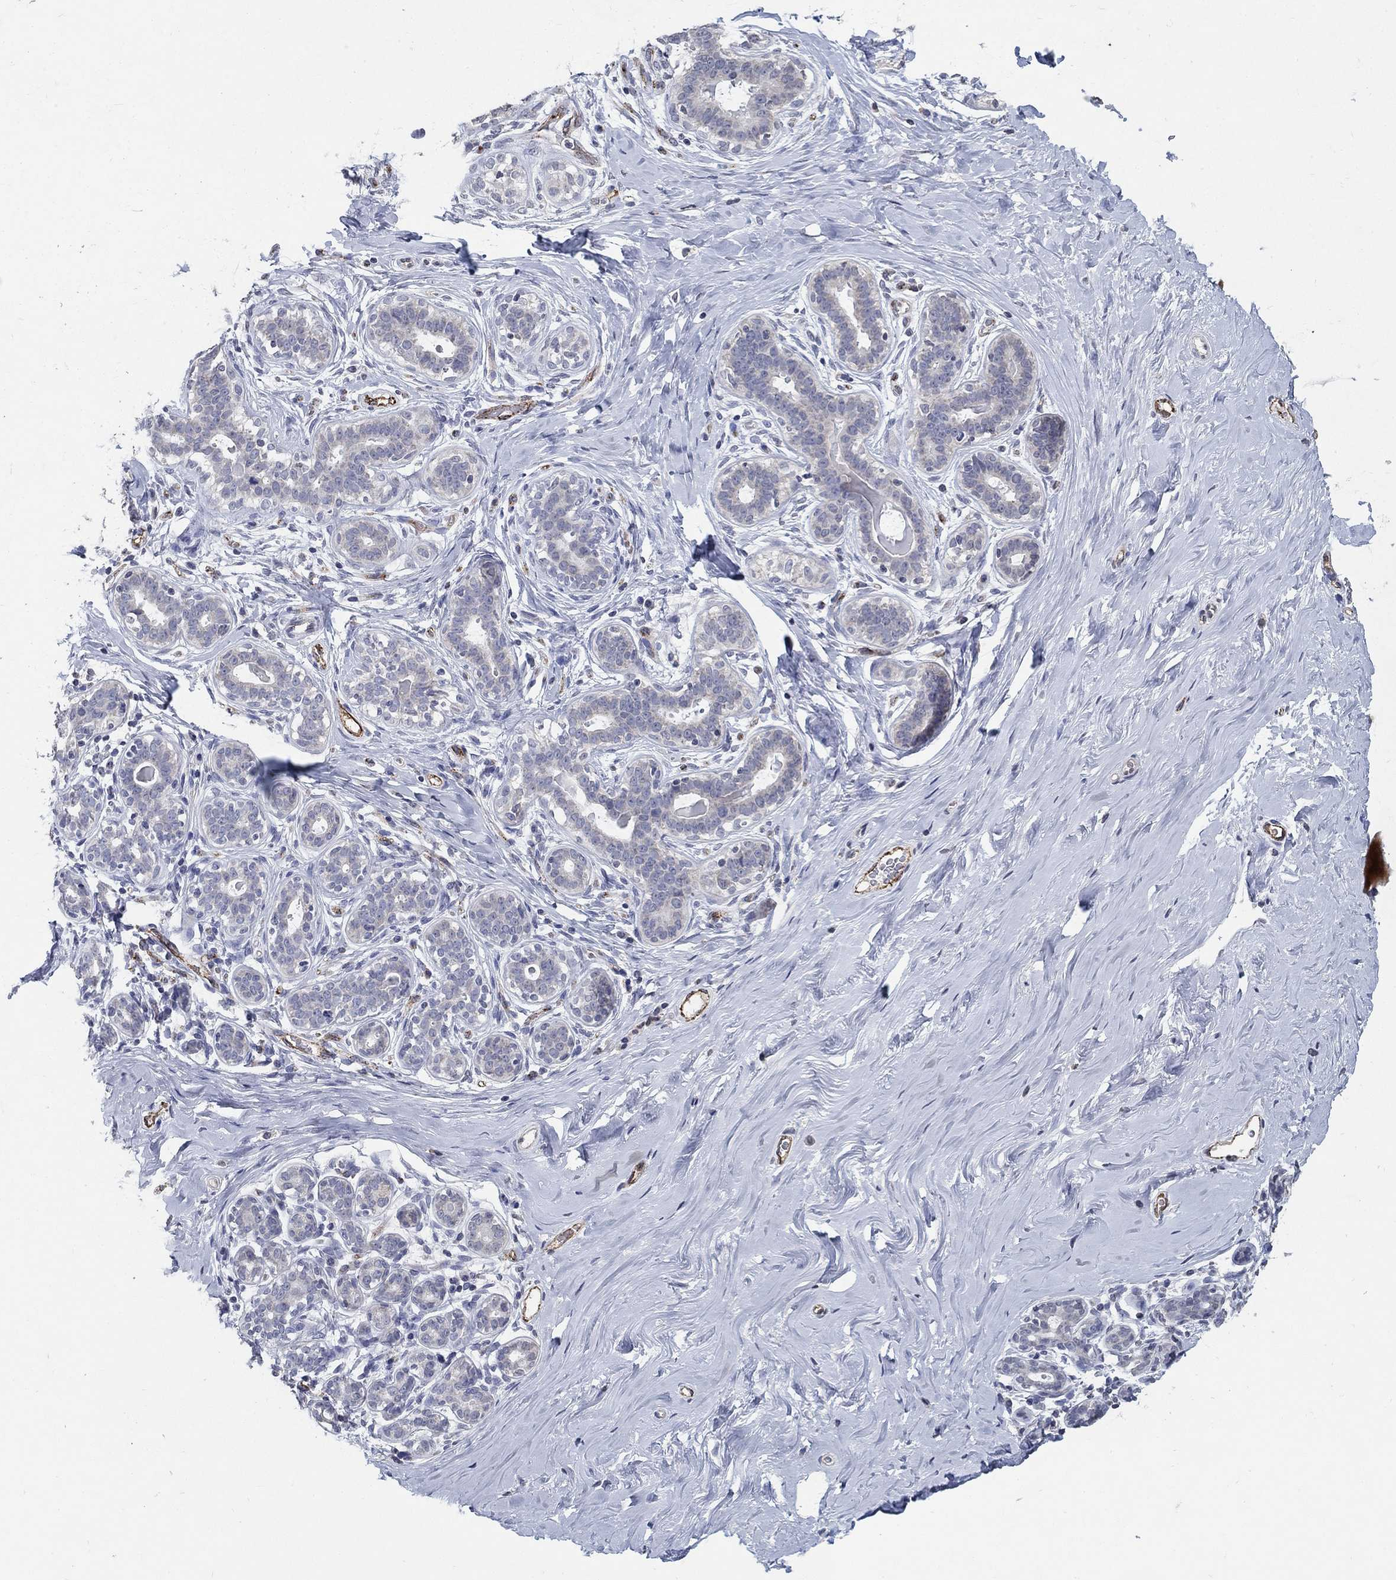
{"staining": {"intensity": "negative", "quantity": "none", "location": "none"}, "tissue": "breast", "cell_type": "Adipocytes", "image_type": "normal", "snomed": [{"axis": "morphology", "description": "Normal tissue, NOS"}, {"axis": "topography", "description": "Skin"}, {"axis": "topography", "description": "Breast"}], "caption": "IHC micrograph of normal human breast stained for a protein (brown), which demonstrates no staining in adipocytes.", "gene": "TINAG", "patient": {"sex": "female", "age": 43}}